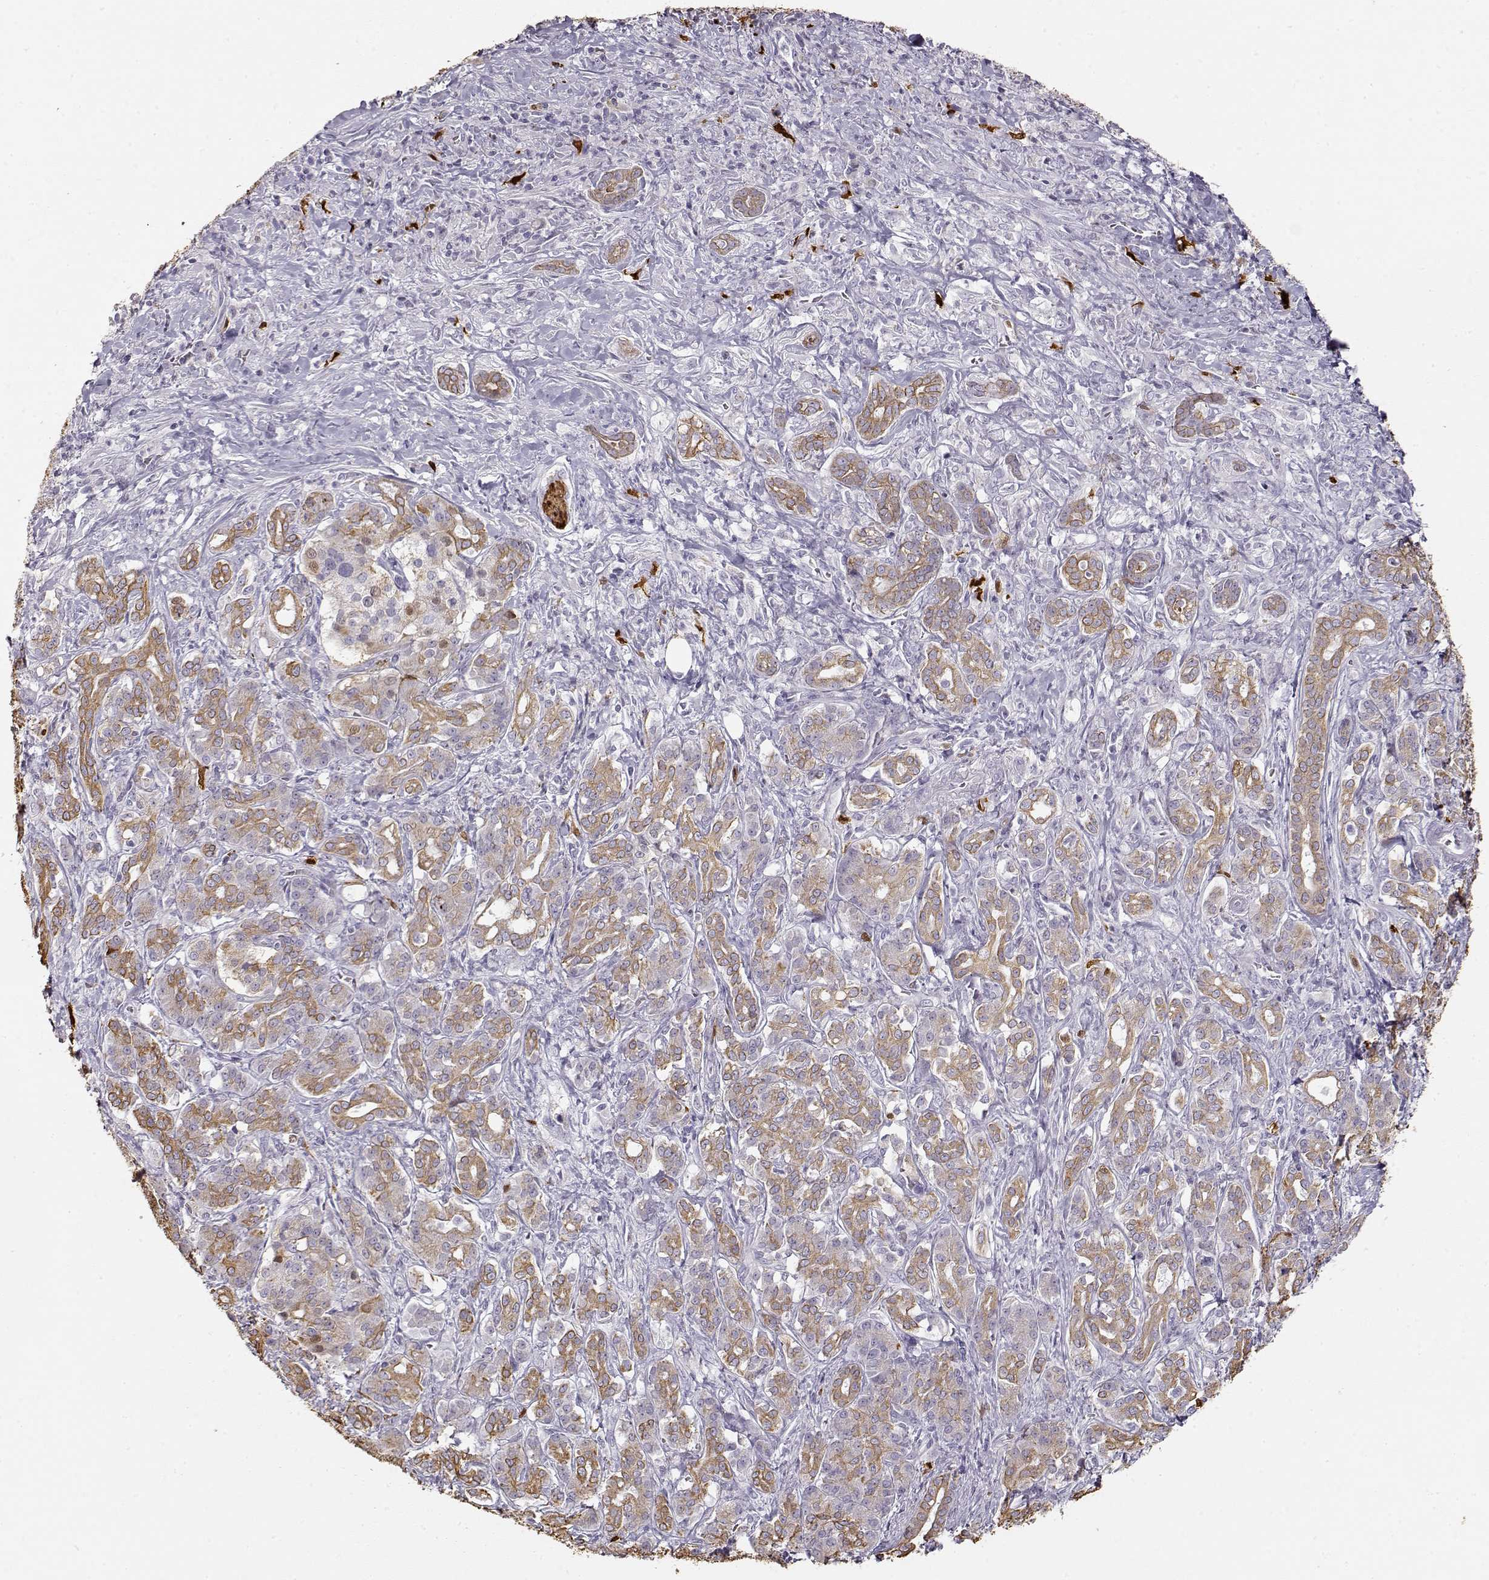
{"staining": {"intensity": "moderate", "quantity": "25%-75%", "location": "cytoplasmic/membranous"}, "tissue": "pancreatic cancer", "cell_type": "Tumor cells", "image_type": "cancer", "snomed": [{"axis": "morphology", "description": "Normal tissue, NOS"}, {"axis": "morphology", "description": "Inflammation, NOS"}, {"axis": "morphology", "description": "Adenocarcinoma, NOS"}, {"axis": "topography", "description": "Pancreas"}], "caption": "A brown stain labels moderate cytoplasmic/membranous staining of a protein in pancreatic adenocarcinoma tumor cells.", "gene": "S100B", "patient": {"sex": "male", "age": 57}}